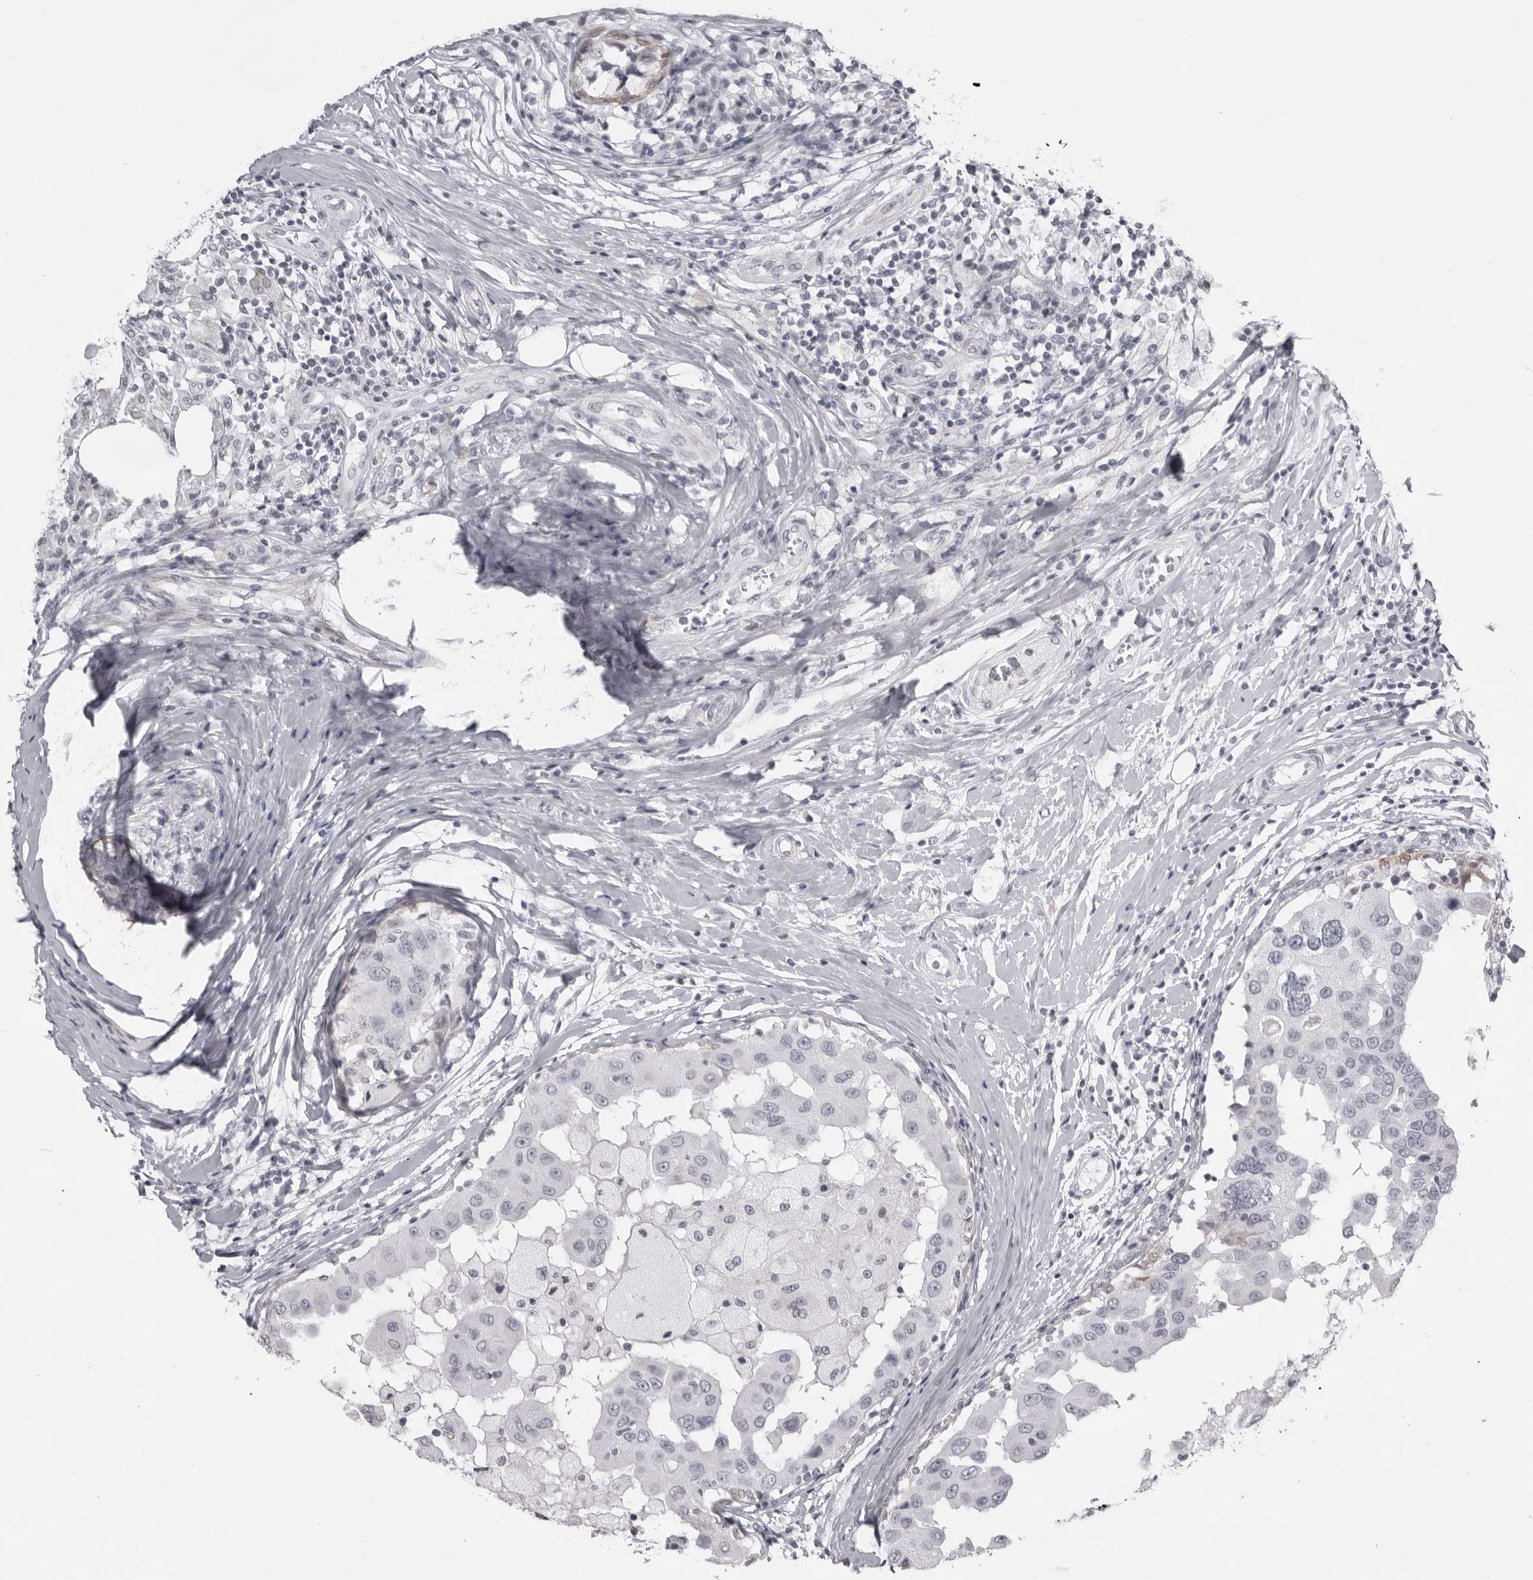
{"staining": {"intensity": "negative", "quantity": "none", "location": "none"}, "tissue": "breast cancer", "cell_type": "Tumor cells", "image_type": "cancer", "snomed": [{"axis": "morphology", "description": "Duct carcinoma"}, {"axis": "topography", "description": "Breast"}], "caption": "High power microscopy histopathology image of an IHC micrograph of breast cancer, revealing no significant staining in tumor cells.", "gene": "NUDT18", "patient": {"sex": "female", "age": 27}}